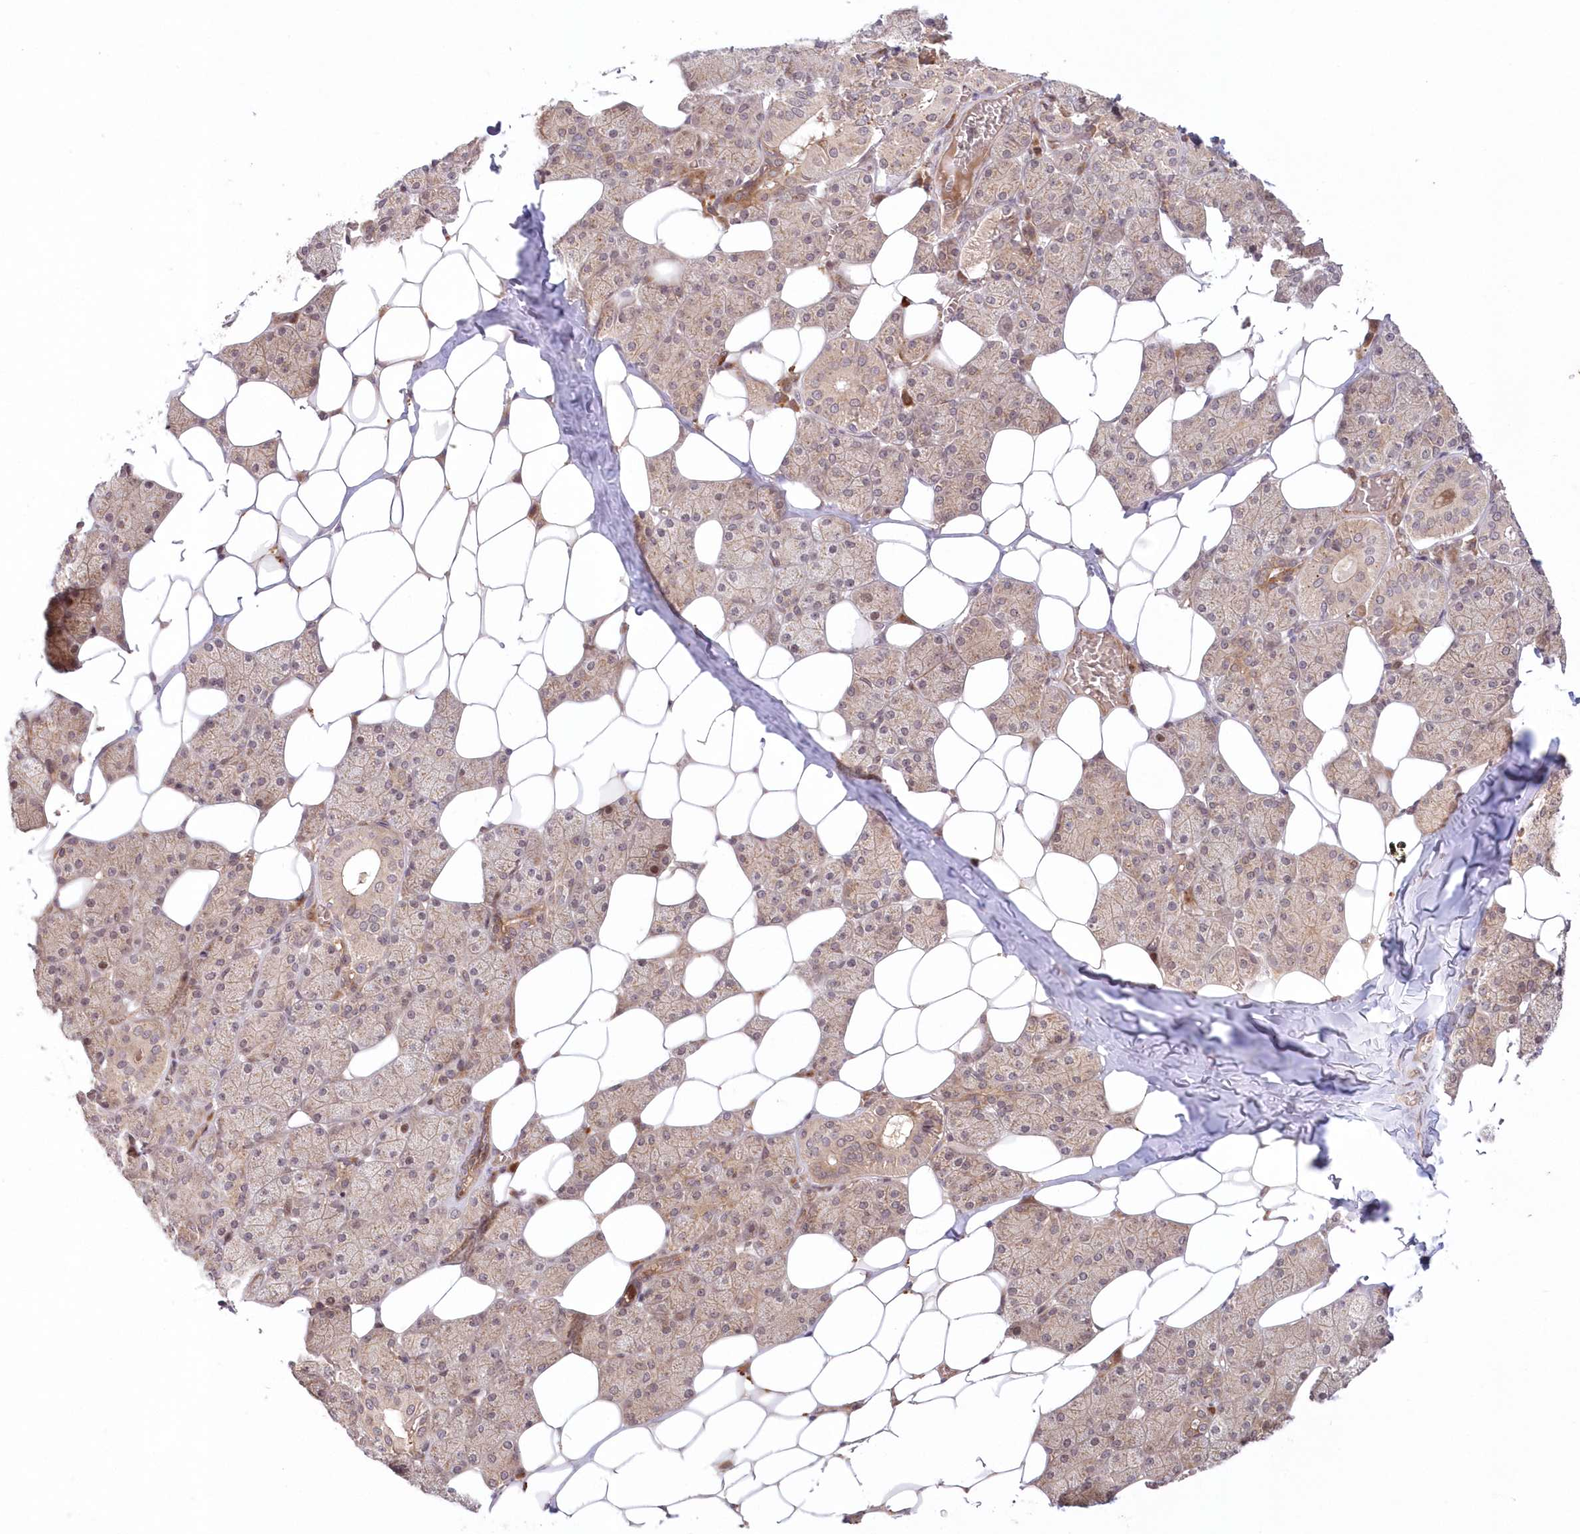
{"staining": {"intensity": "moderate", "quantity": "<25%", "location": "cytoplasmic/membranous"}, "tissue": "salivary gland", "cell_type": "Glandular cells", "image_type": "normal", "snomed": [{"axis": "morphology", "description": "Normal tissue, NOS"}, {"axis": "topography", "description": "Salivary gland"}], "caption": "A high-resolution histopathology image shows immunohistochemistry (IHC) staining of unremarkable salivary gland, which demonstrates moderate cytoplasmic/membranous staining in about <25% of glandular cells.", "gene": "UBTD2", "patient": {"sex": "female", "age": 33}}